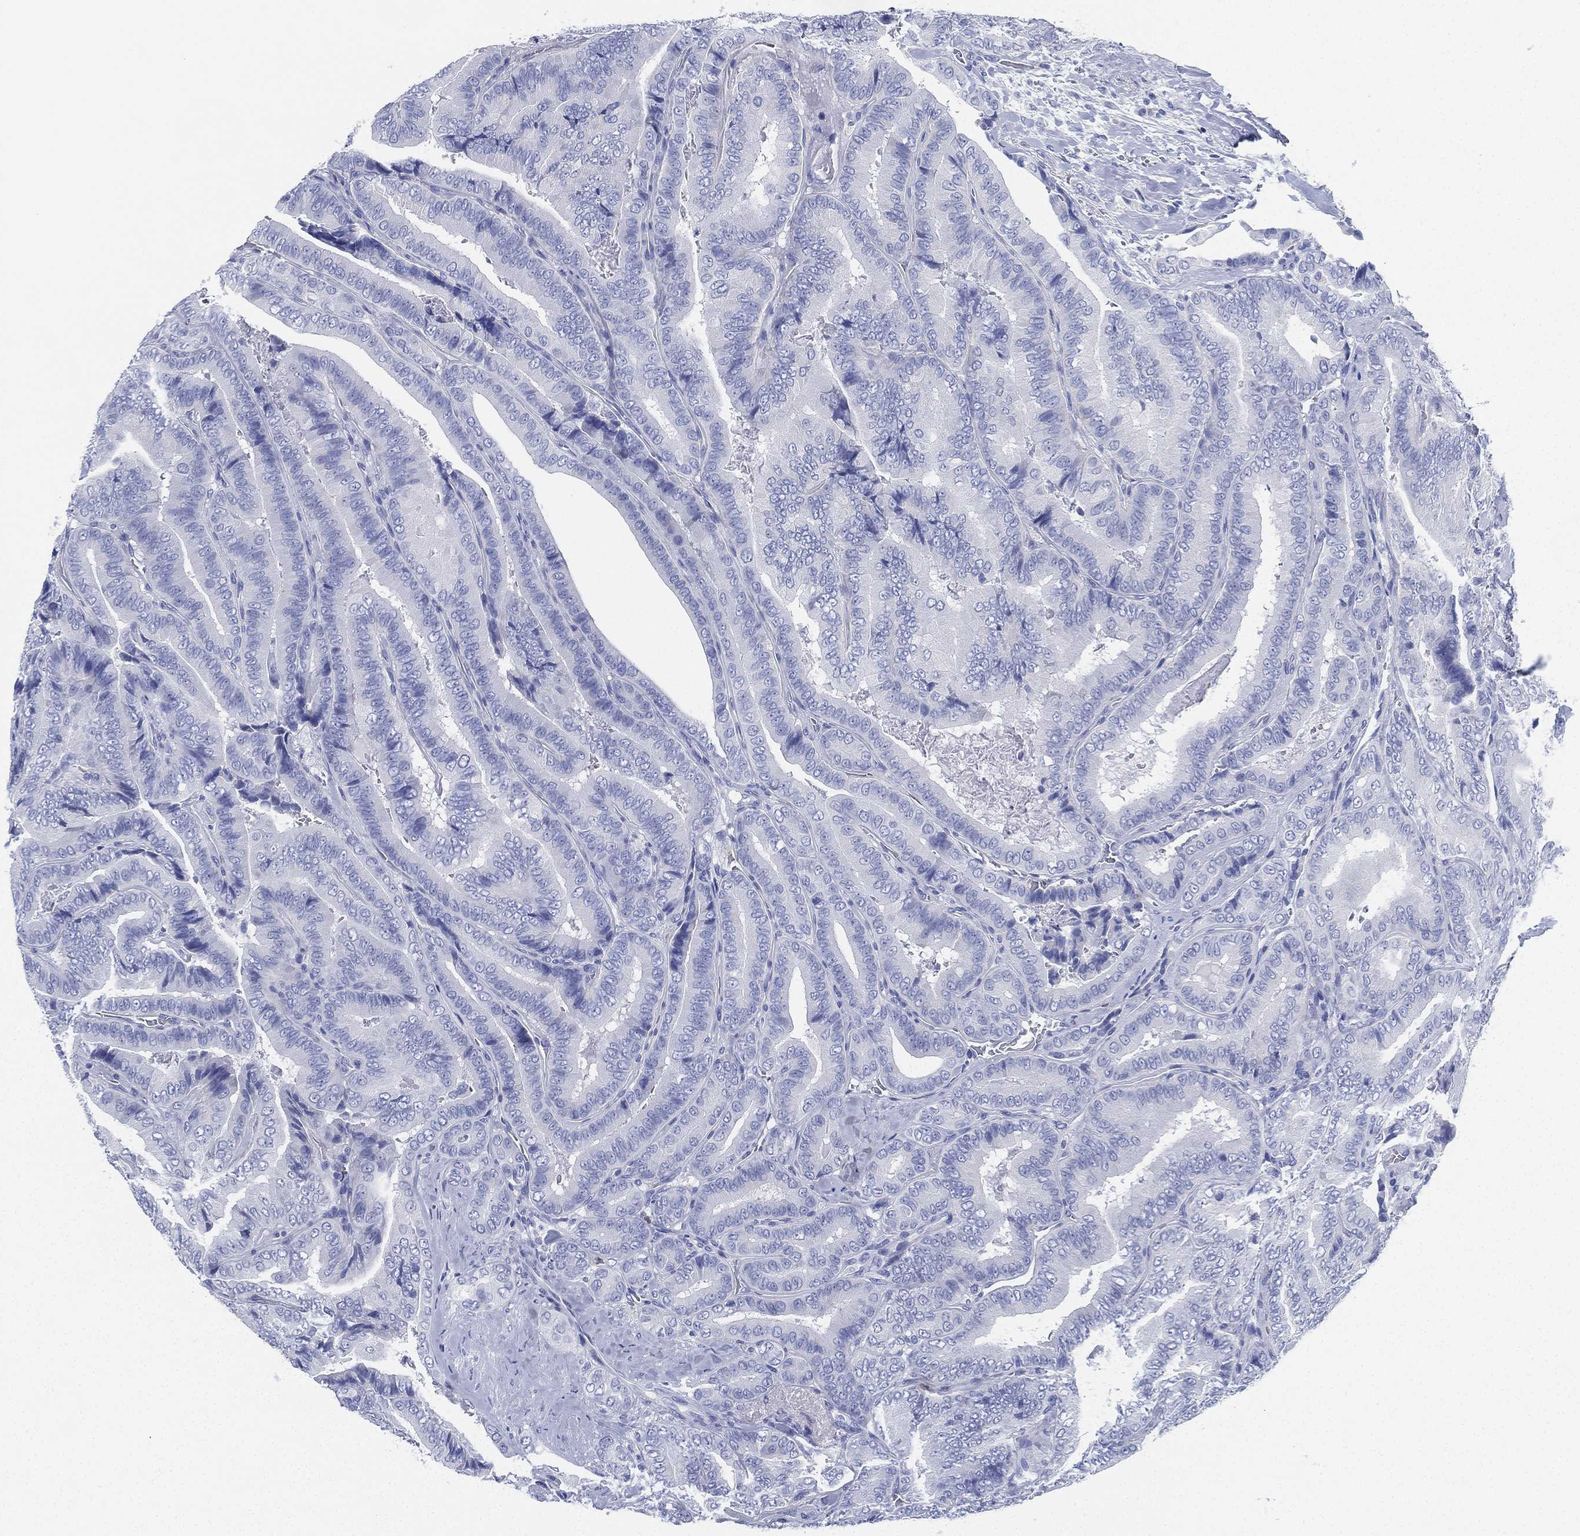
{"staining": {"intensity": "negative", "quantity": "none", "location": "none"}, "tissue": "thyroid cancer", "cell_type": "Tumor cells", "image_type": "cancer", "snomed": [{"axis": "morphology", "description": "Papillary adenocarcinoma, NOS"}, {"axis": "topography", "description": "Thyroid gland"}], "caption": "Immunohistochemical staining of human thyroid cancer (papillary adenocarcinoma) demonstrates no significant staining in tumor cells.", "gene": "DEFB121", "patient": {"sex": "male", "age": 61}}